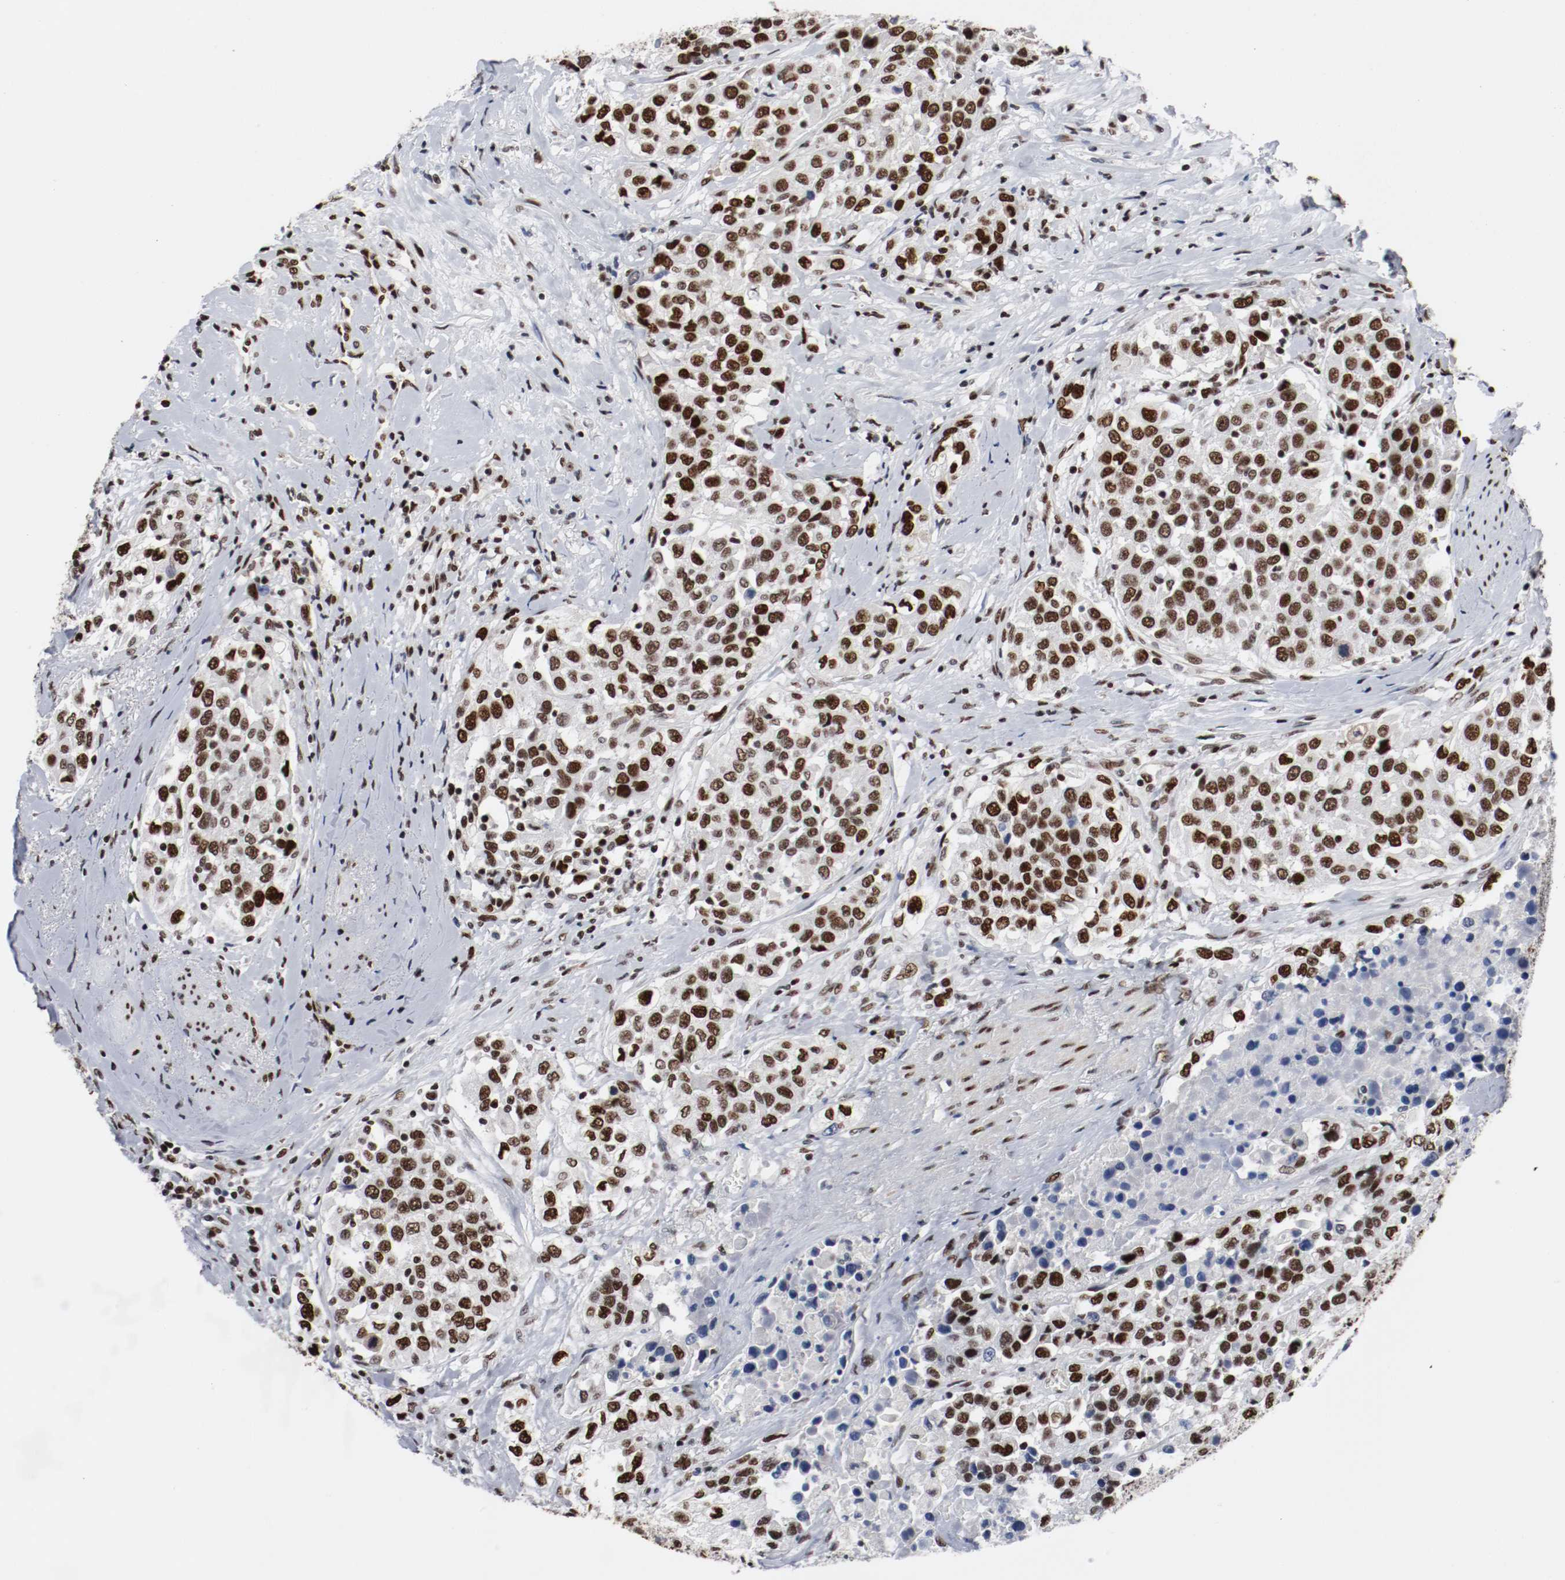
{"staining": {"intensity": "strong", "quantity": ">75%", "location": "nuclear"}, "tissue": "urothelial cancer", "cell_type": "Tumor cells", "image_type": "cancer", "snomed": [{"axis": "morphology", "description": "Urothelial carcinoma, High grade"}, {"axis": "topography", "description": "Urinary bladder"}], "caption": "Immunohistochemical staining of human urothelial carcinoma (high-grade) exhibits strong nuclear protein expression in approximately >75% of tumor cells.", "gene": "MEF2D", "patient": {"sex": "female", "age": 80}}